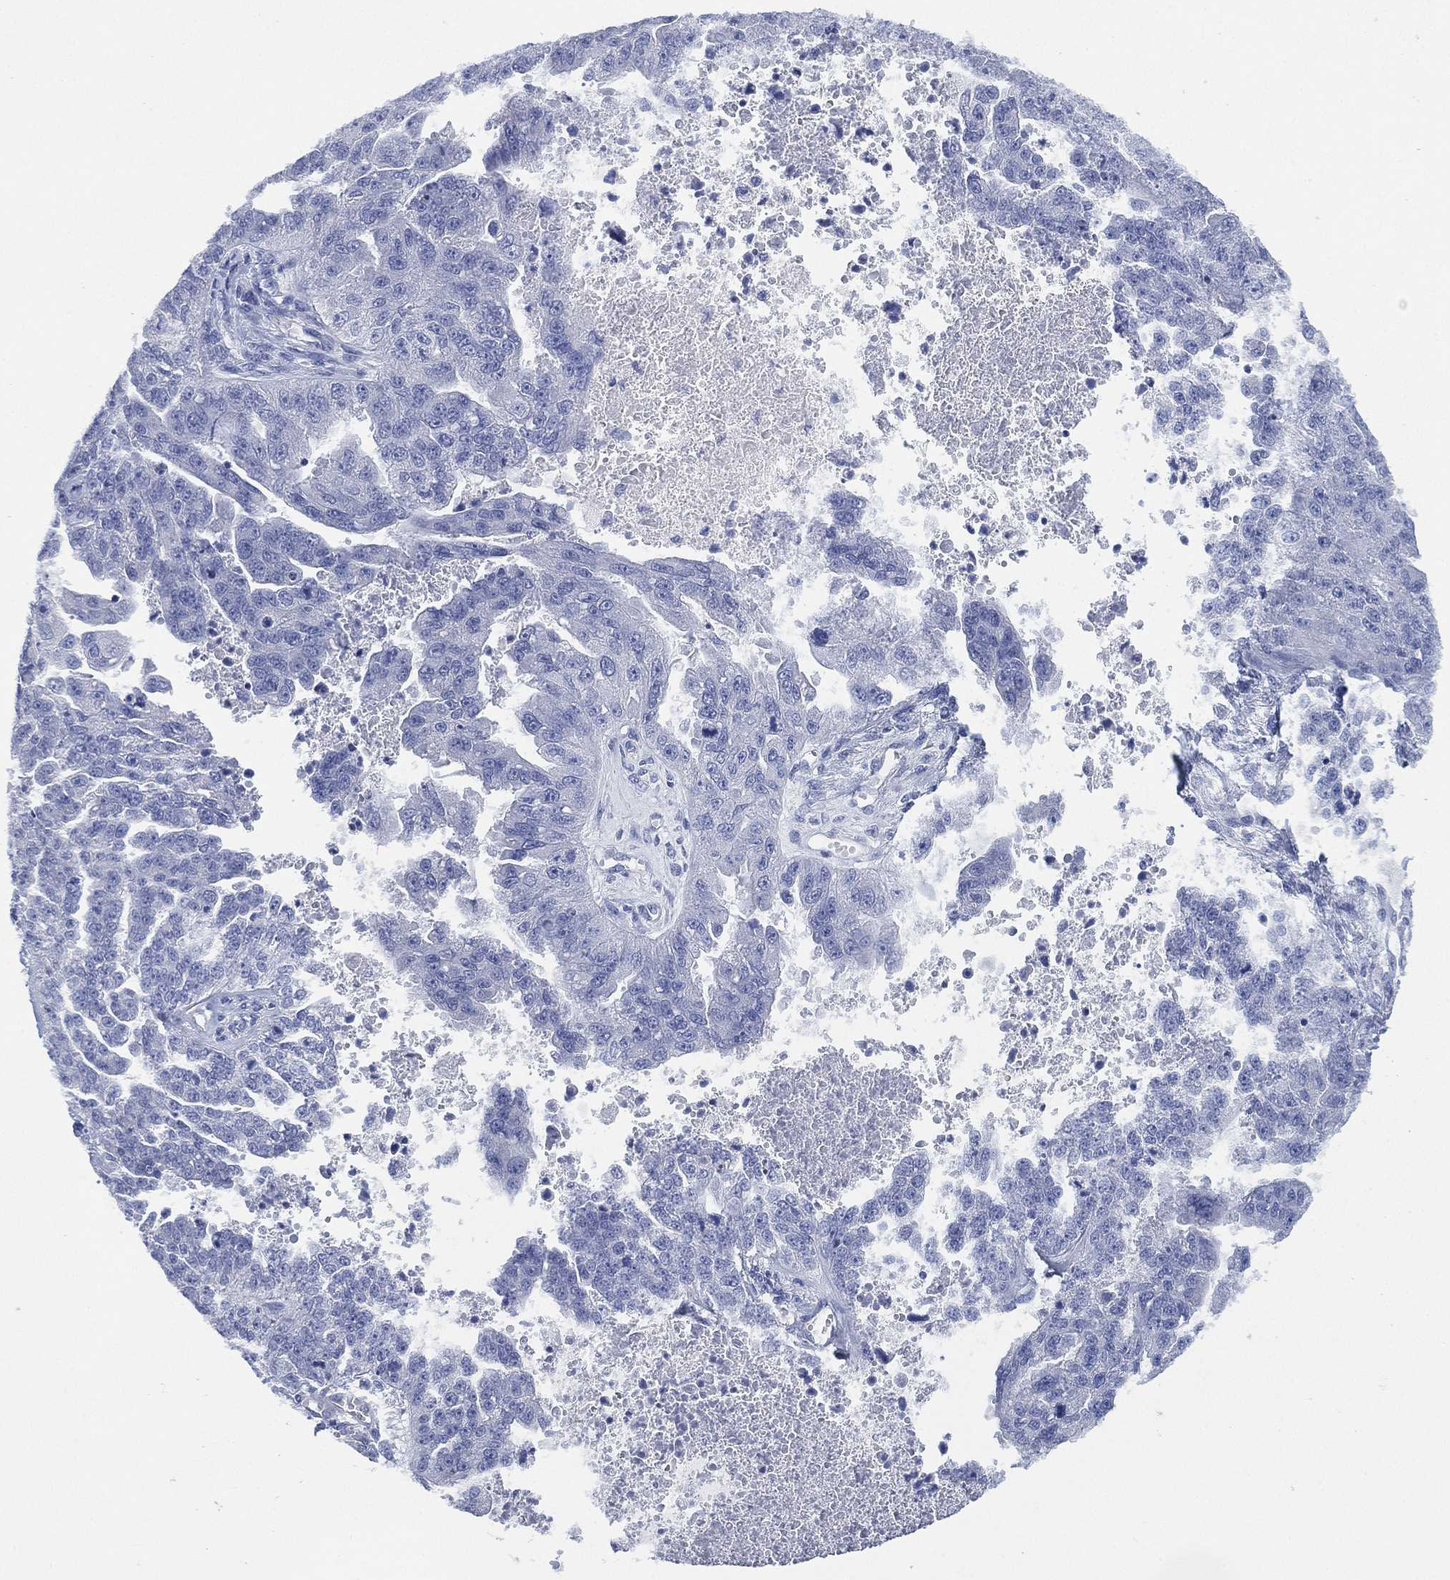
{"staining": {"intensity": "negative", "quantity": "none", "location": "none"}, "tissue": "ovarian cancer", "cell_type": "Tumor cells", "image_type": "cancer", "snomed": [{"axis": "morphology", "description": "Cystadenocarcinoma, serous, NOS"}, {"axis": "topography", "description": "Ovary"}], "caption": "Human ovarian serous cystadenocarcinoma stained for a protein using immunohistochemistry (IHC) shows no expression in tumor cells.", "gene": "CCDC70", "patient": {"sex": "female", "age": 58}}